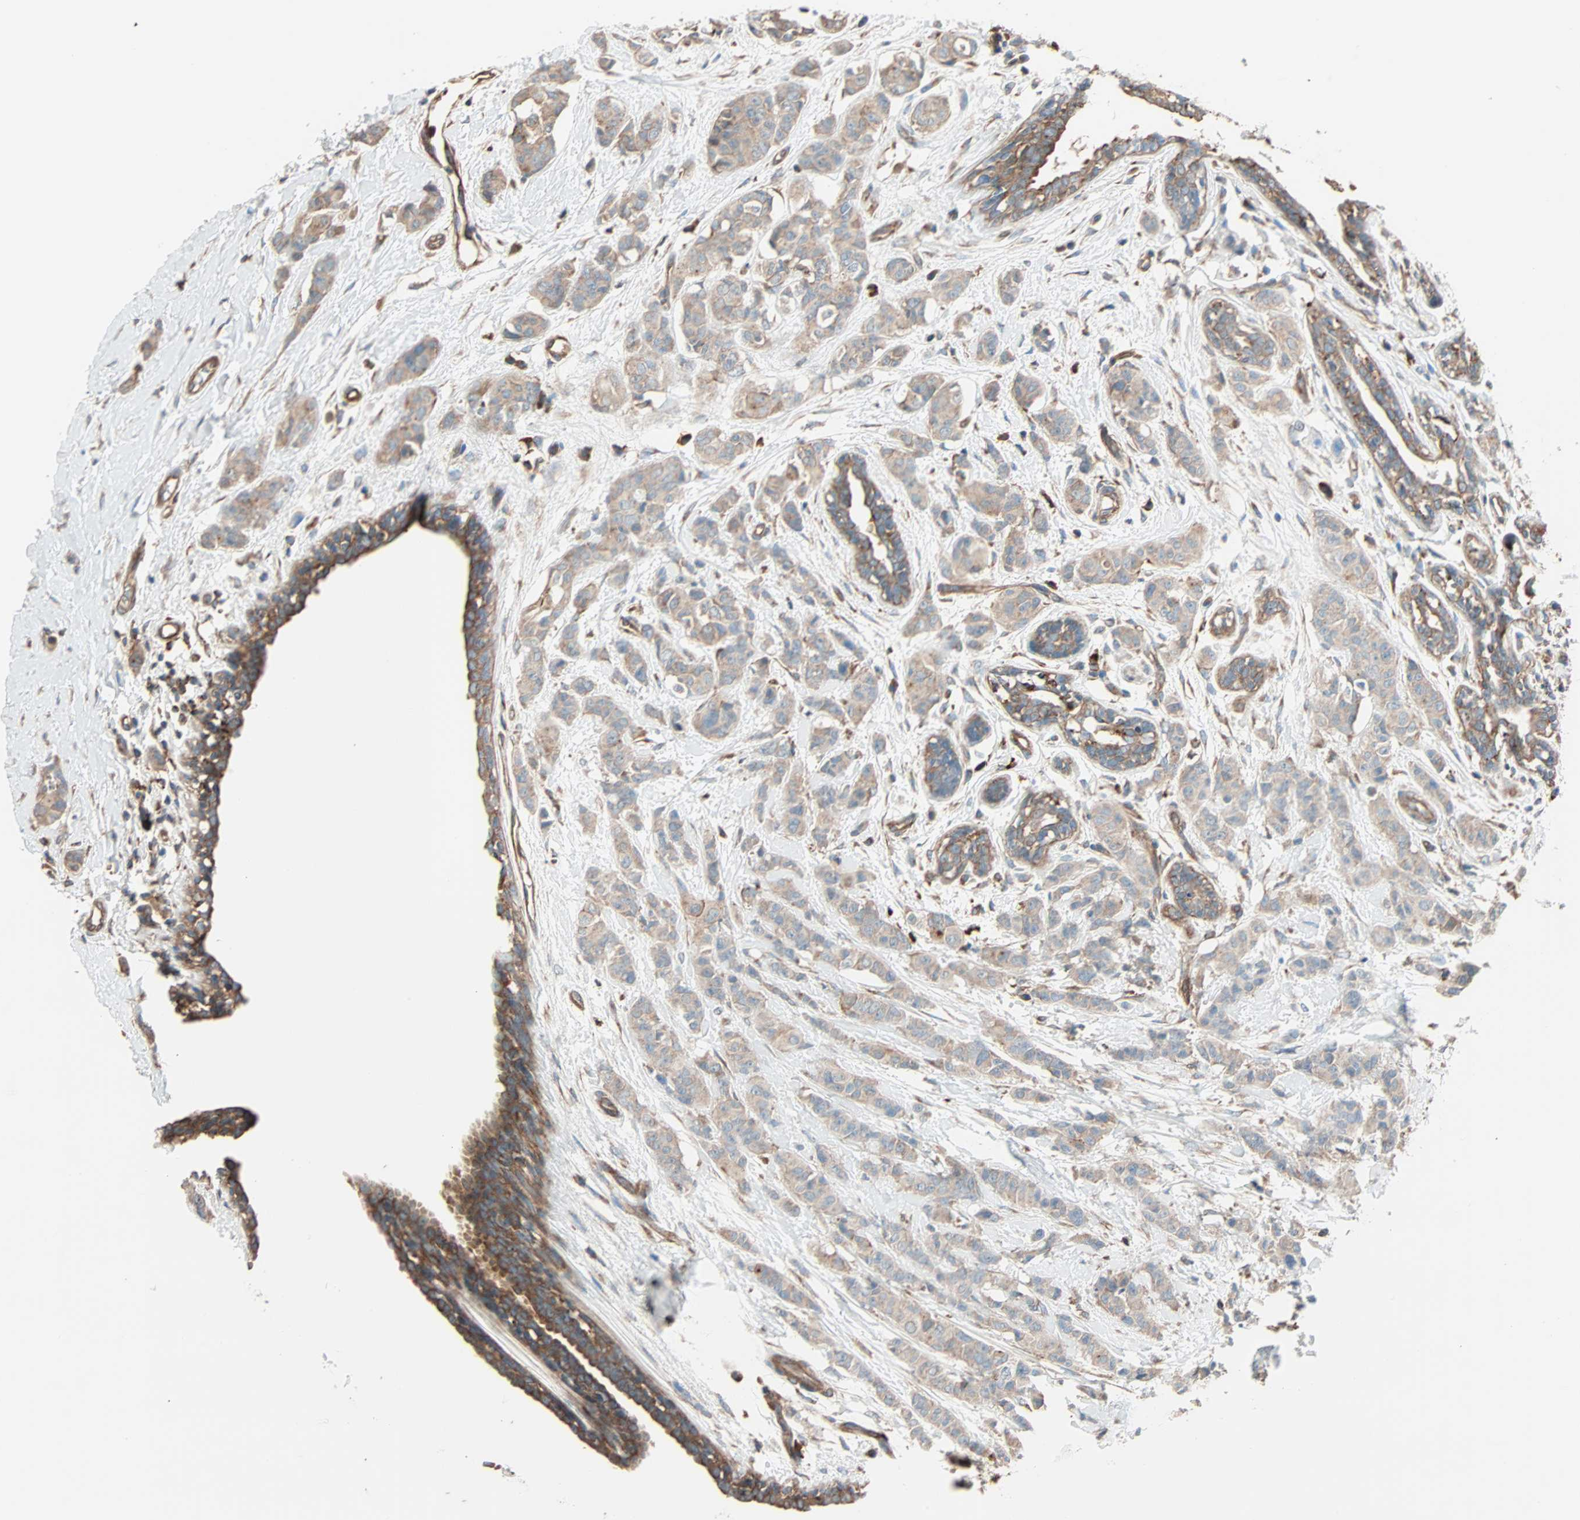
{"staining": {"intensity": "moderate", "quantity": ">75%", "location": "cytoplasmic/membranous"}, "tissue": "breast cancer", "cell_type": "Tumor cells", "image_type": "cancer", "snomed": [{"axis": "morphology", "description": "Normal tissue, NOS"}, {"axis": "morphology", "description": "Duct carcinoma"}, {"axis": "topography", "description": "Breast"}], "caption": "Human breast infiltrating ductal carcinoma stained with a protein marker displays moderate staining in tumor cells.", "gene": "PHYH", "patient": {"sex": "female", "age": 40}}